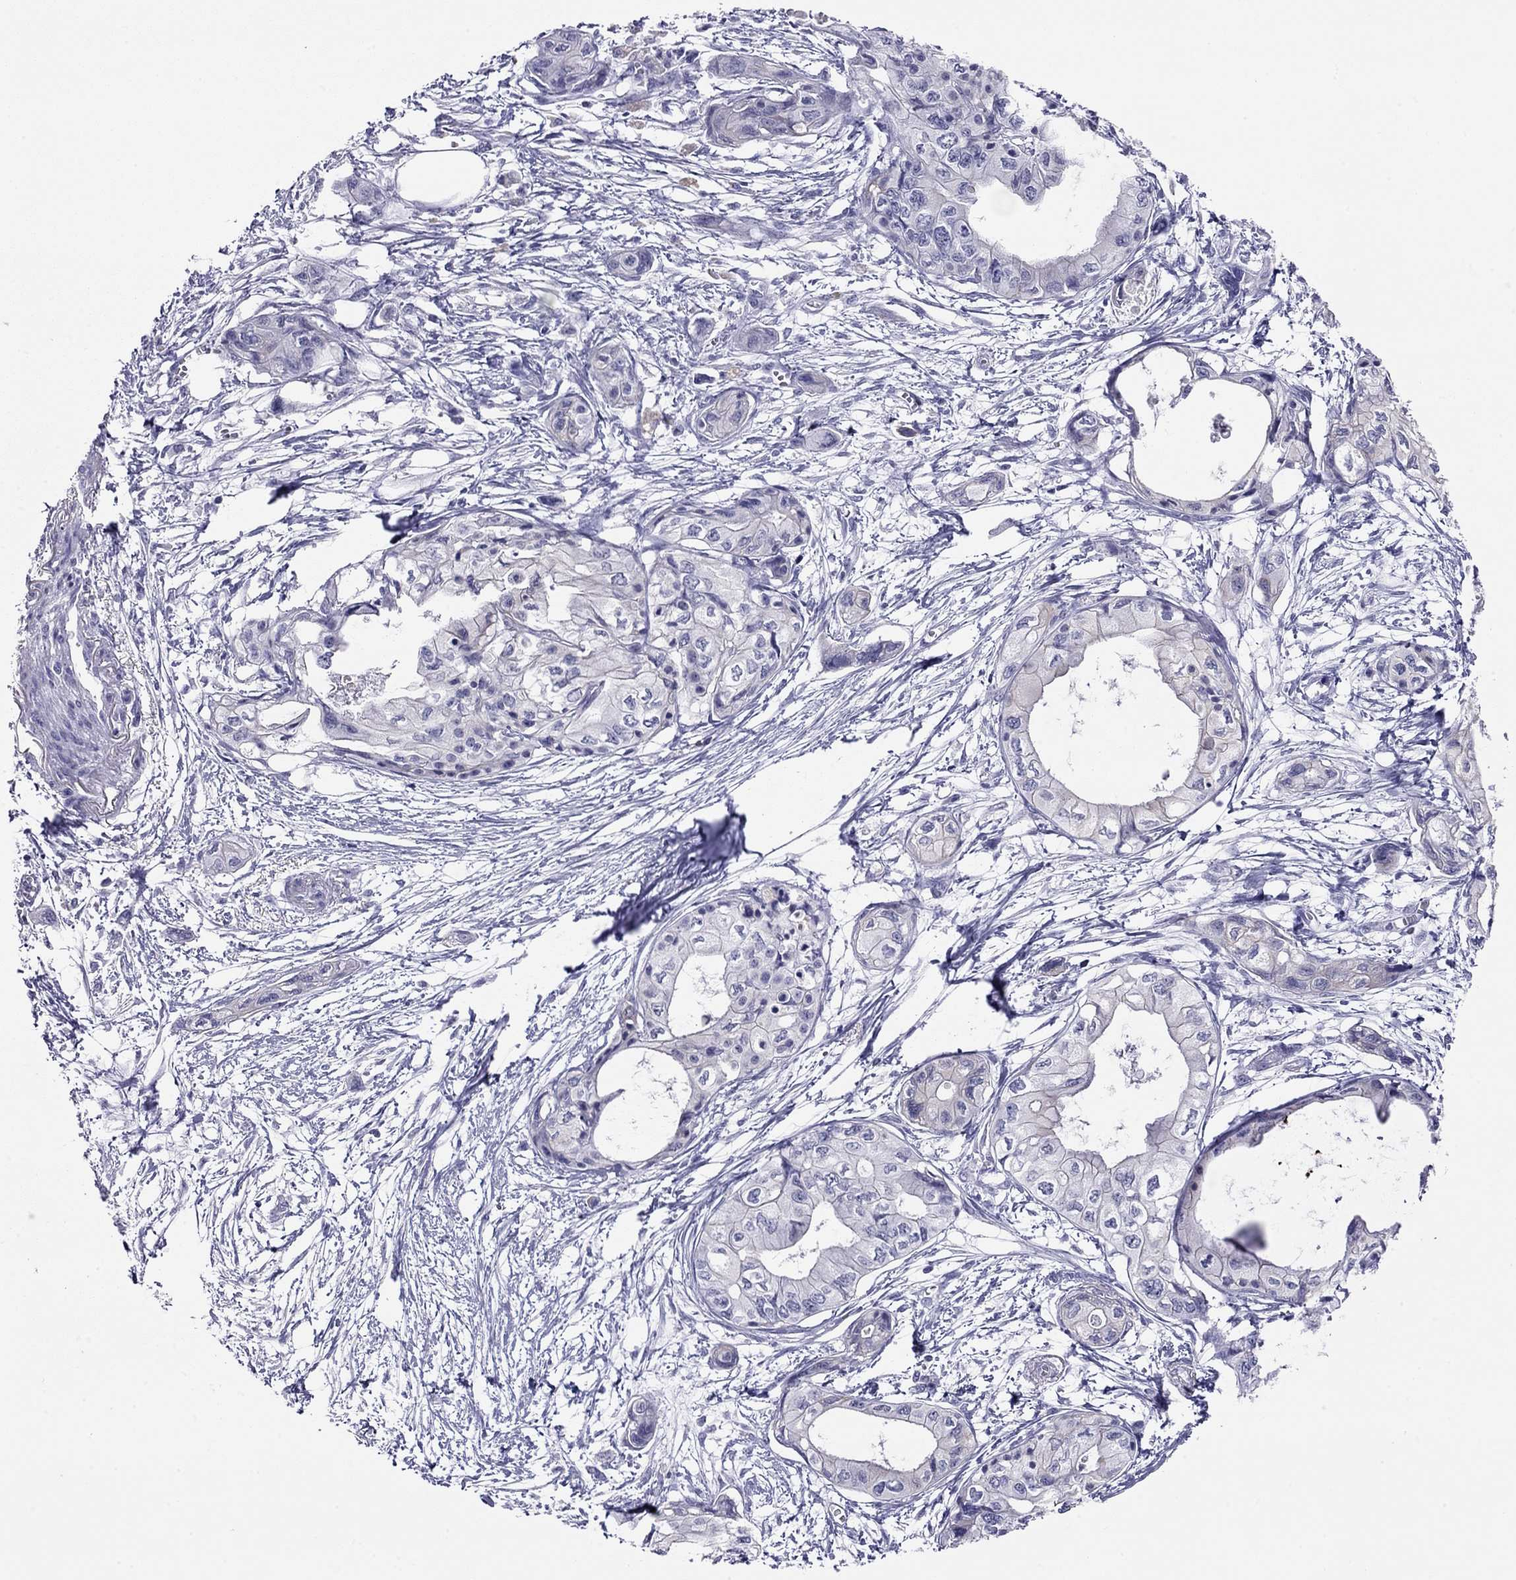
{"staining": {"intensity": "negative", "quantity": "none", "location": "none"}, "tissue": "pancreatic cancer", "cell_type": "Tumor cells", "image_type": "cancer", "snomed": [{"axis": "morphology", "description": "Adenocarcinoma, NOS"}, {"axis": "topography", "description": "Pancreas"}], "caption": "Image shows no significant protein positivity in tumor cells of pancreatic cancer.", "gene": "MYMX", "patient": {"sex": "female", "age": 76}}